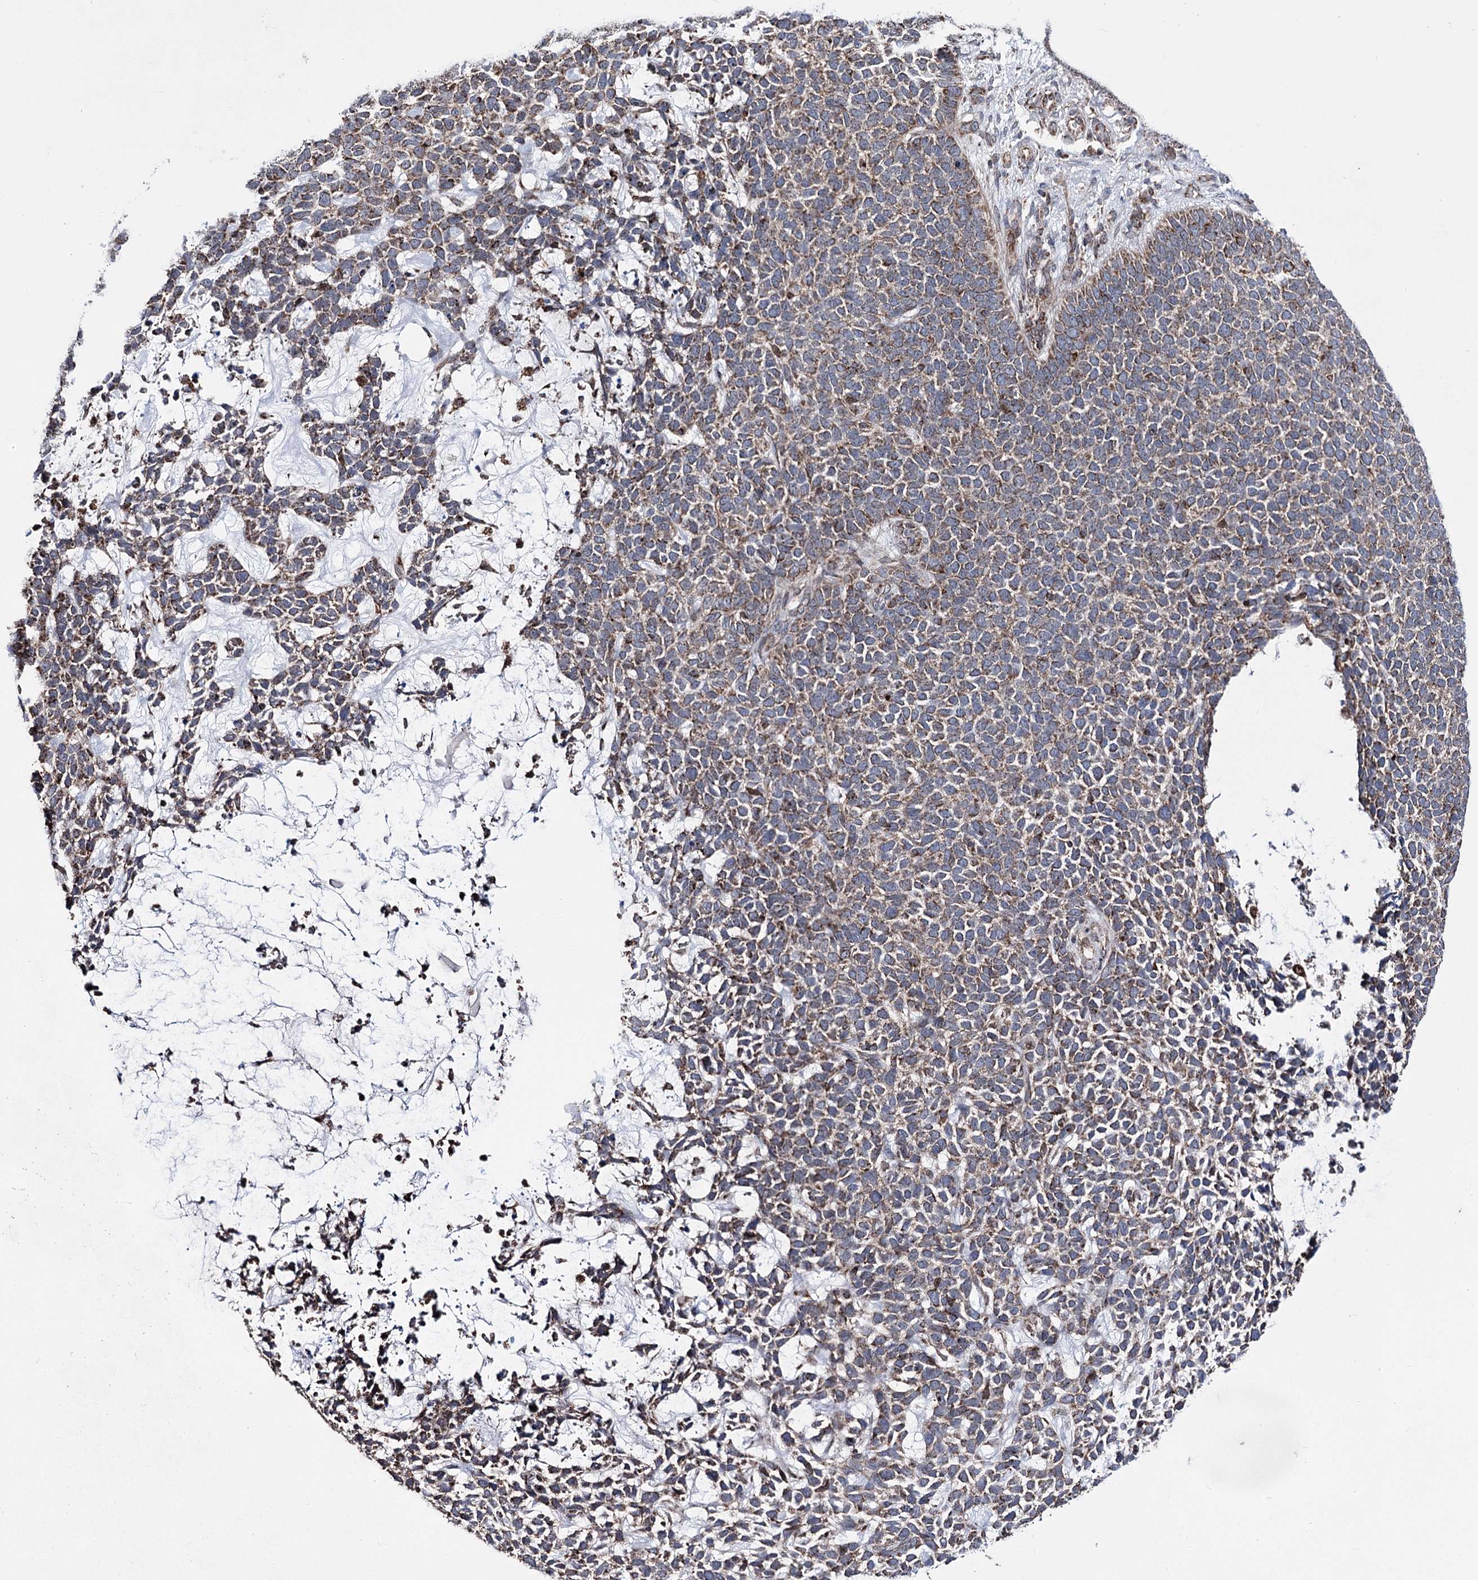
{"staining": {"intensity": "moderate", "quantity": "25%-75%", "location": "cytoplasmic/membranous"}, "tissue": "skin cancer", "cell_type": "Tumor cells", "image_type": "cancer", "snomed": [{"axis": "morphology", "description": "Basal cell carcinoma"}, {"axis": "topography", "description": "Skin"}], "caption": "Immunohistochemical staining of skin cancer (basal cell carcinoma) reveals moderate cytoplasmic/membranous protein staining in approximately 25%-75% of tumor cells.", "gene": "CREB3L4", "patient": {"sex": "female", "age": 84}}